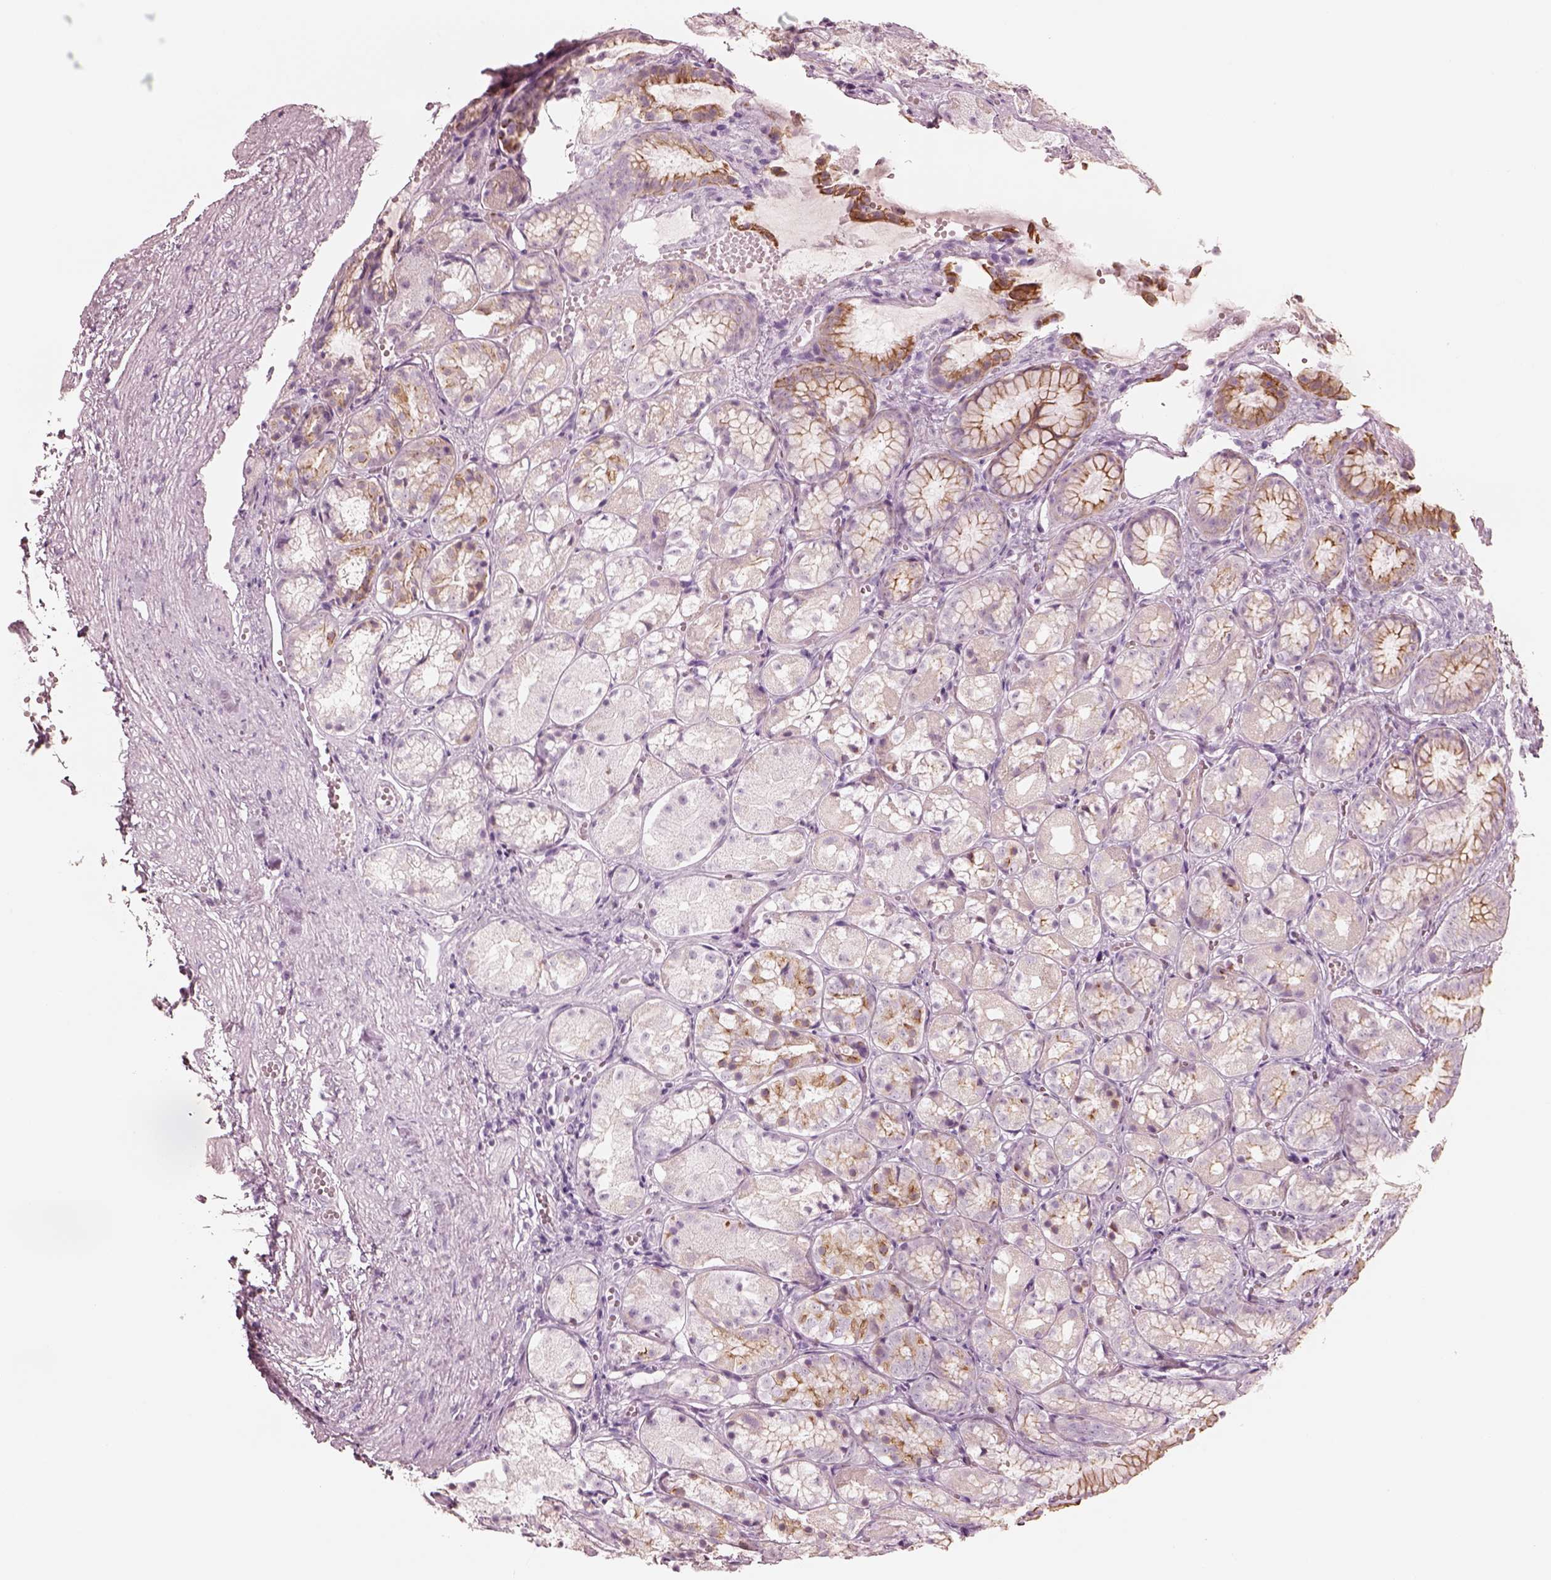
{"staining": {"intensity": "moderate", "quantity": "<25%", "location": "cytoplasmic/membranous"}, "tissue": "stomach", "cell_type": "Glandular cells", "image_type": "normal", "snomed": [{"axis": "morphology", "description": "Normal tissue, NOS"}, {"axis": "topography", "description": "Stomach"}], "caption": "Immunohistochemical staining of benign human stomach demonstrates <25% levels of moderate cytoplasmic/membranous protein expression in approximately <25% of glandular cells. The staining was performed using DAB (3,3'-diaminobenzidine) to visualize the protein expression in brown, while the nuclei were stained in blue with hematoxylin (Magnification: 20x).", "gene": "PON3", "patient": {"sex": "male", "age": 70}}